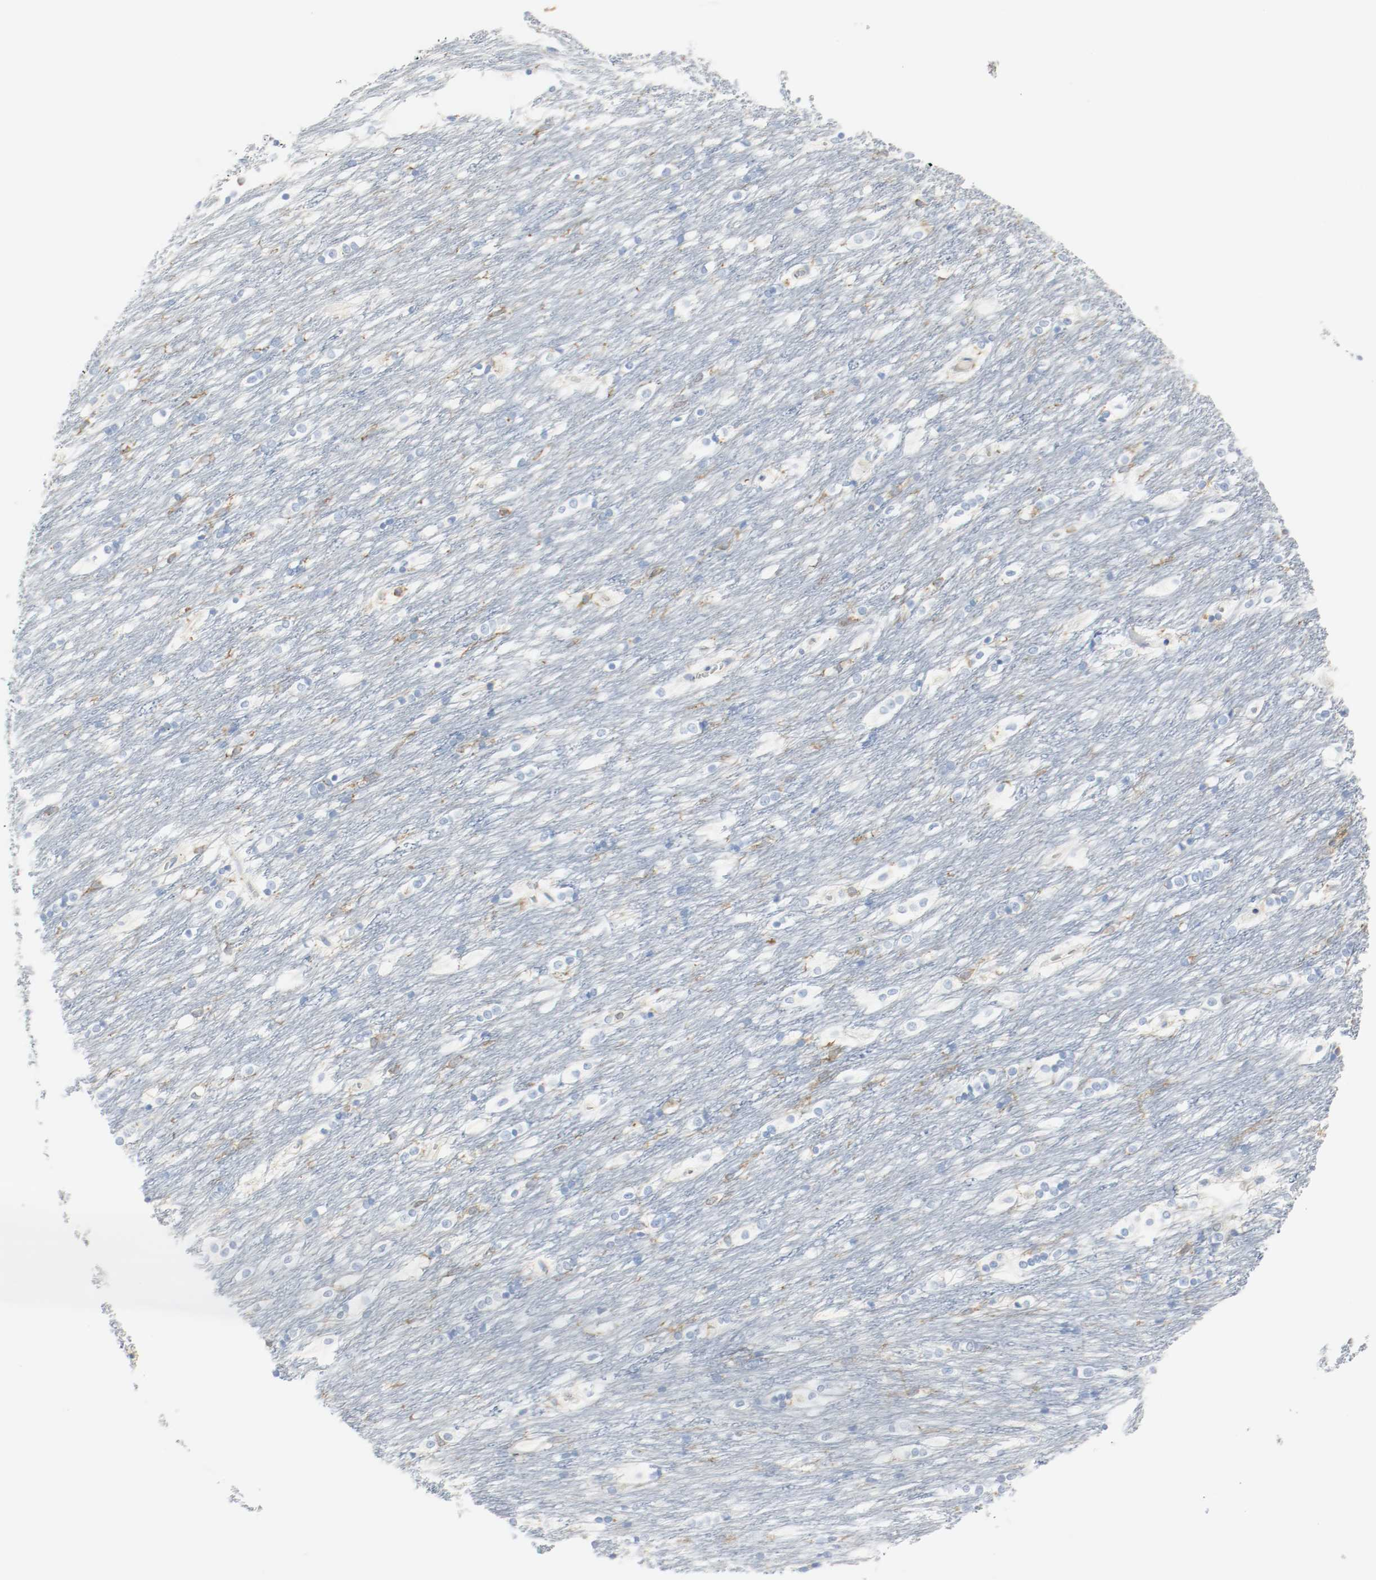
{"staining": {"intensity": "negative", "quantity": "none", "location": "none"}, "tissue": "caudate", "cell_type": "Glial cells", "image_type": "normal", "snomed": [{"axis": "morphology", "description": "Normal tissue, NOS"}, {"axis": "topography", "description": "Lateral ventricle wall"}], "caption": "This is an IHC histopathology image of benign human caudate. There is no staining in glial cells.", "gene": "ARPC1B", "patient": {"sex": "female", "age": 19}}